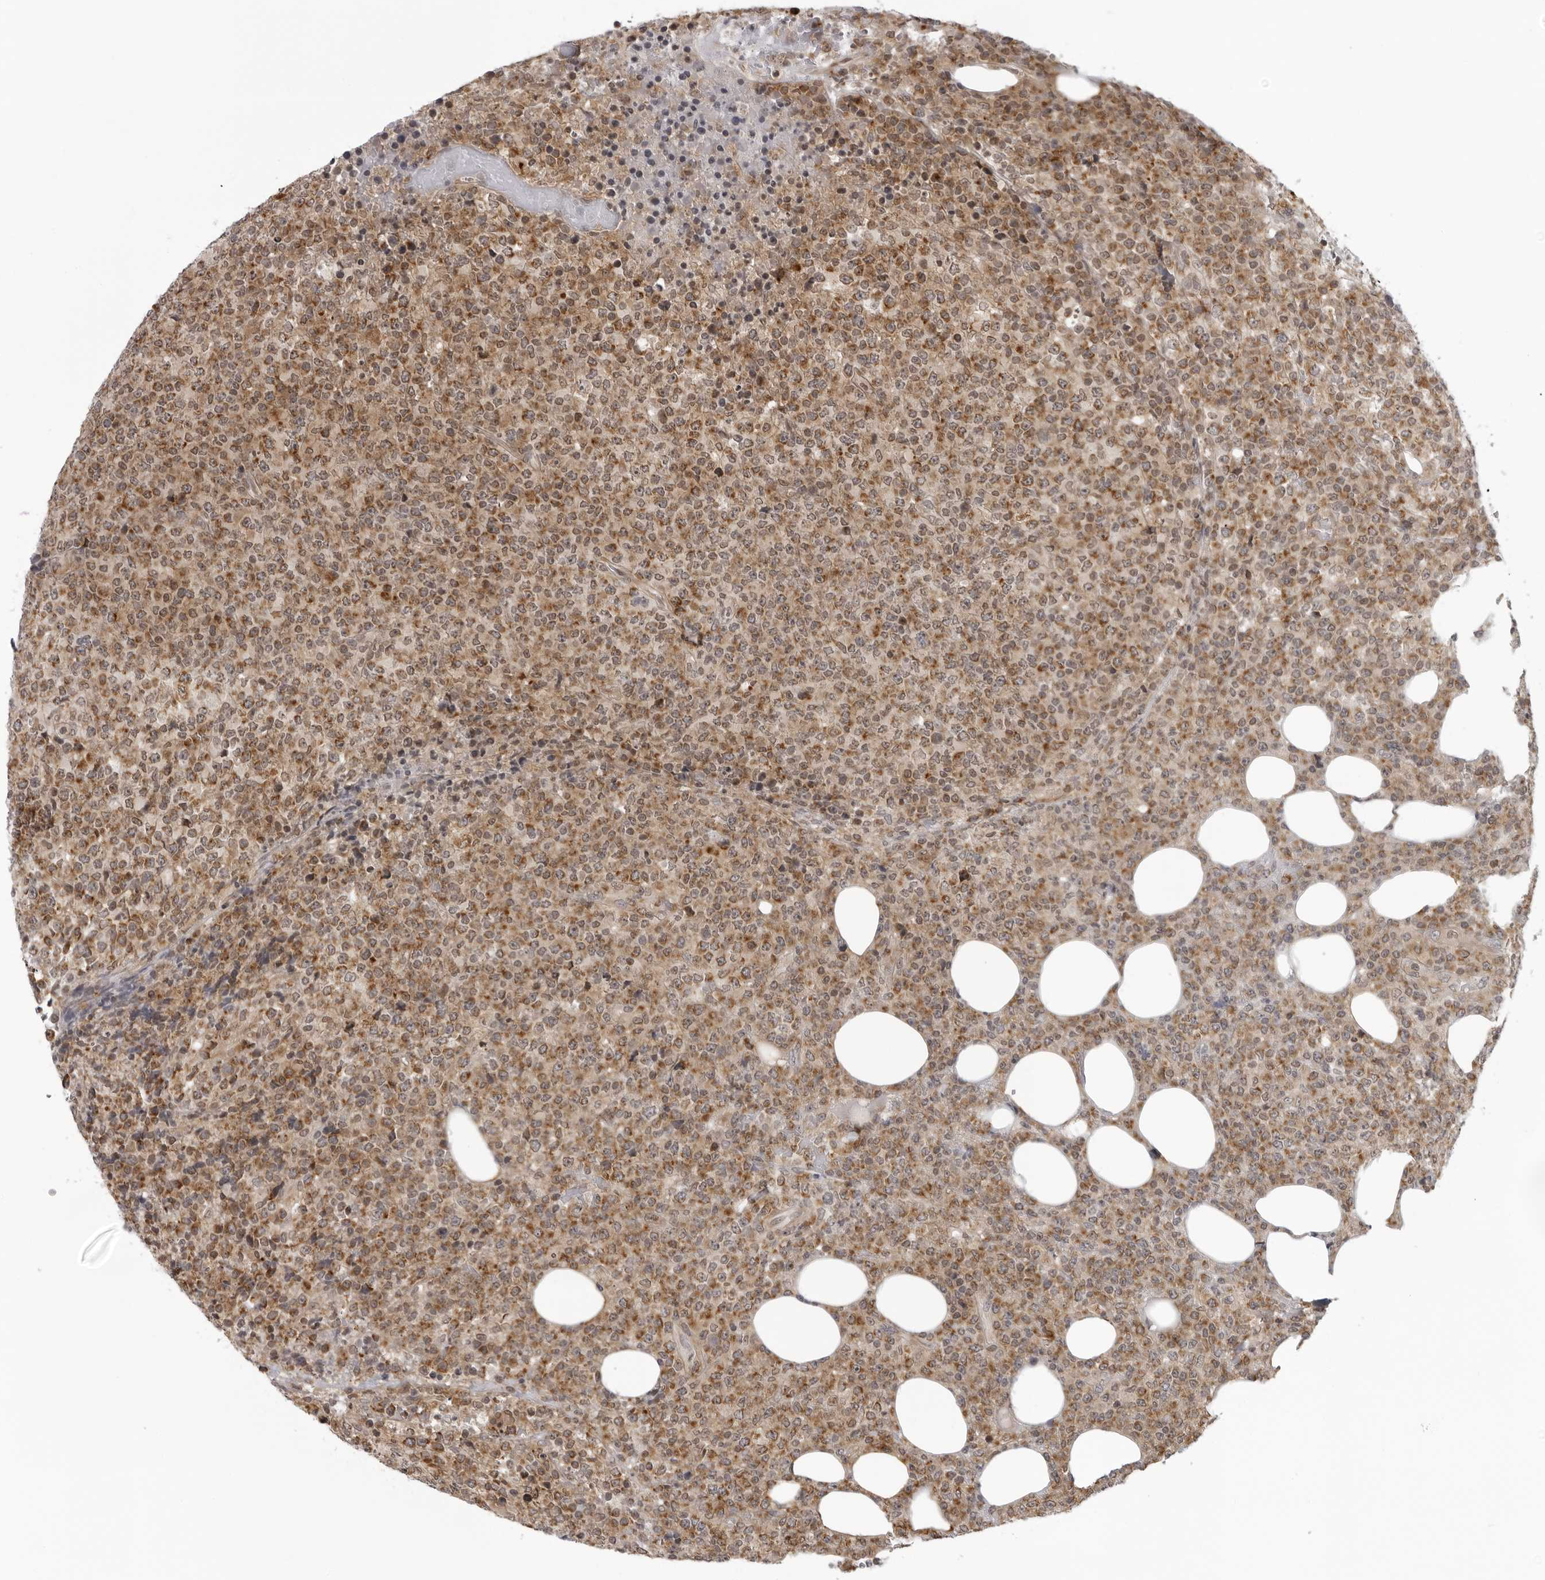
{"staining": {"intensity": "moderate", "quantity": ">75%", "location": "cytoplasmic/membranous"}, "tissue": "lymphoma", "cell_type": "Tumor cells", "image_type": "cancer", "snomed": [{"axis": "morphology", "description": "Malignant lymphoma, non-Hodgkin's type, High grade"}, {"axis": "topography", "description": "Lymph node"}], "caption": "Immunohistochemical staining of human lymphoma reveals medium levels of moderate cytoplasmic/membranous protein positivity in approximately >75% of tumor cells.", "gene": "MRPS15", "patient": {"sex": "male", "age": 13}}